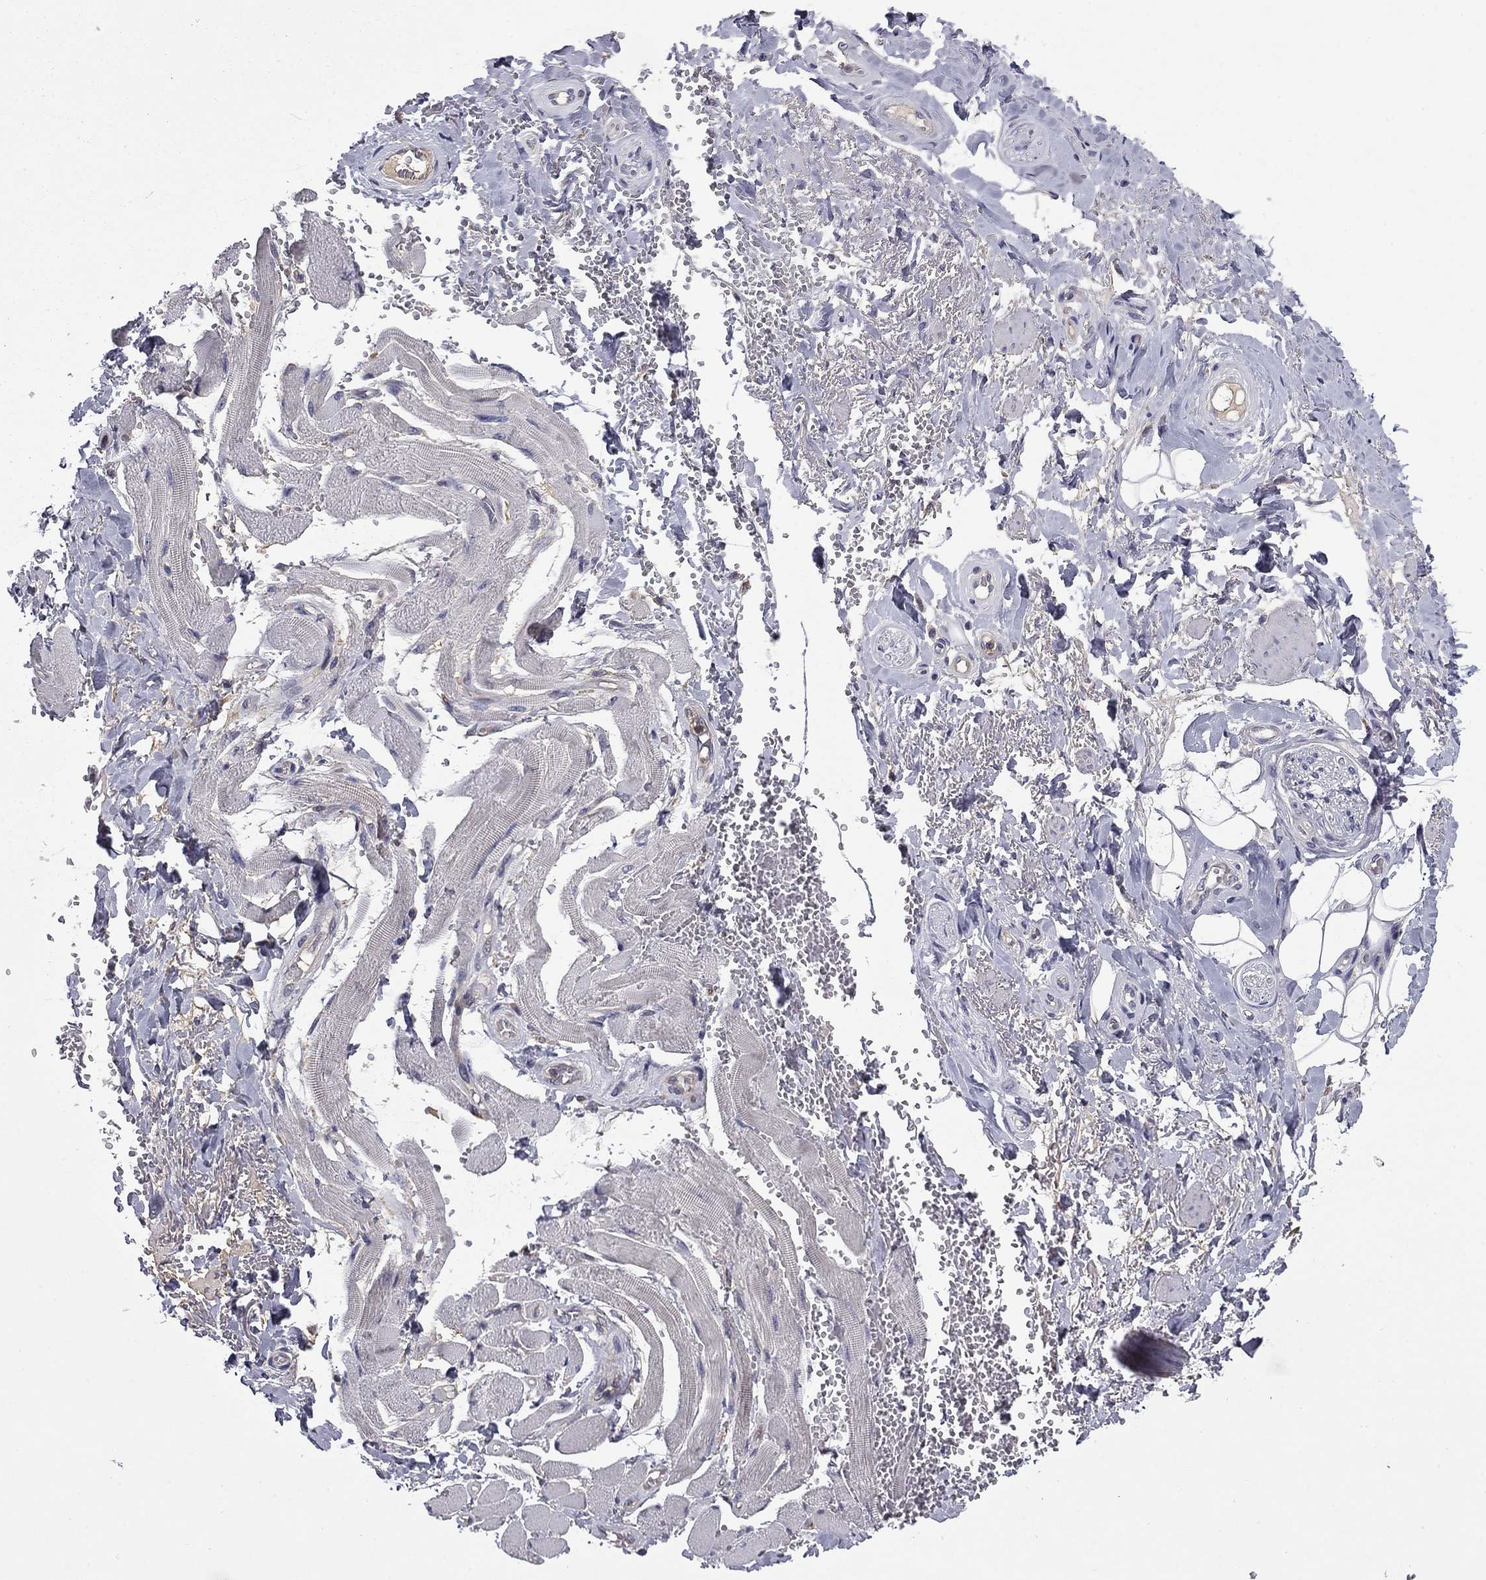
{"staining": {"intensity": "negative", "quantity": "none", "location": "none"}, "tissue": "adipose tissue", "cell_type": "Adipocytes", "image_type": "normal", "snomed": [{"axis": "morphology", "description": "Normal tissue, NOS"}, {"axis": "topography", "description": "Anal"}, {"axis": "topography", "description": "Peripheral nerve tissue"}], "caption": "Histopathology image shows no protein expression in adipocytes of normal adipose tissue.", "gene": "CEACAM7", "patient": {"sex": "male", "age": 53}}